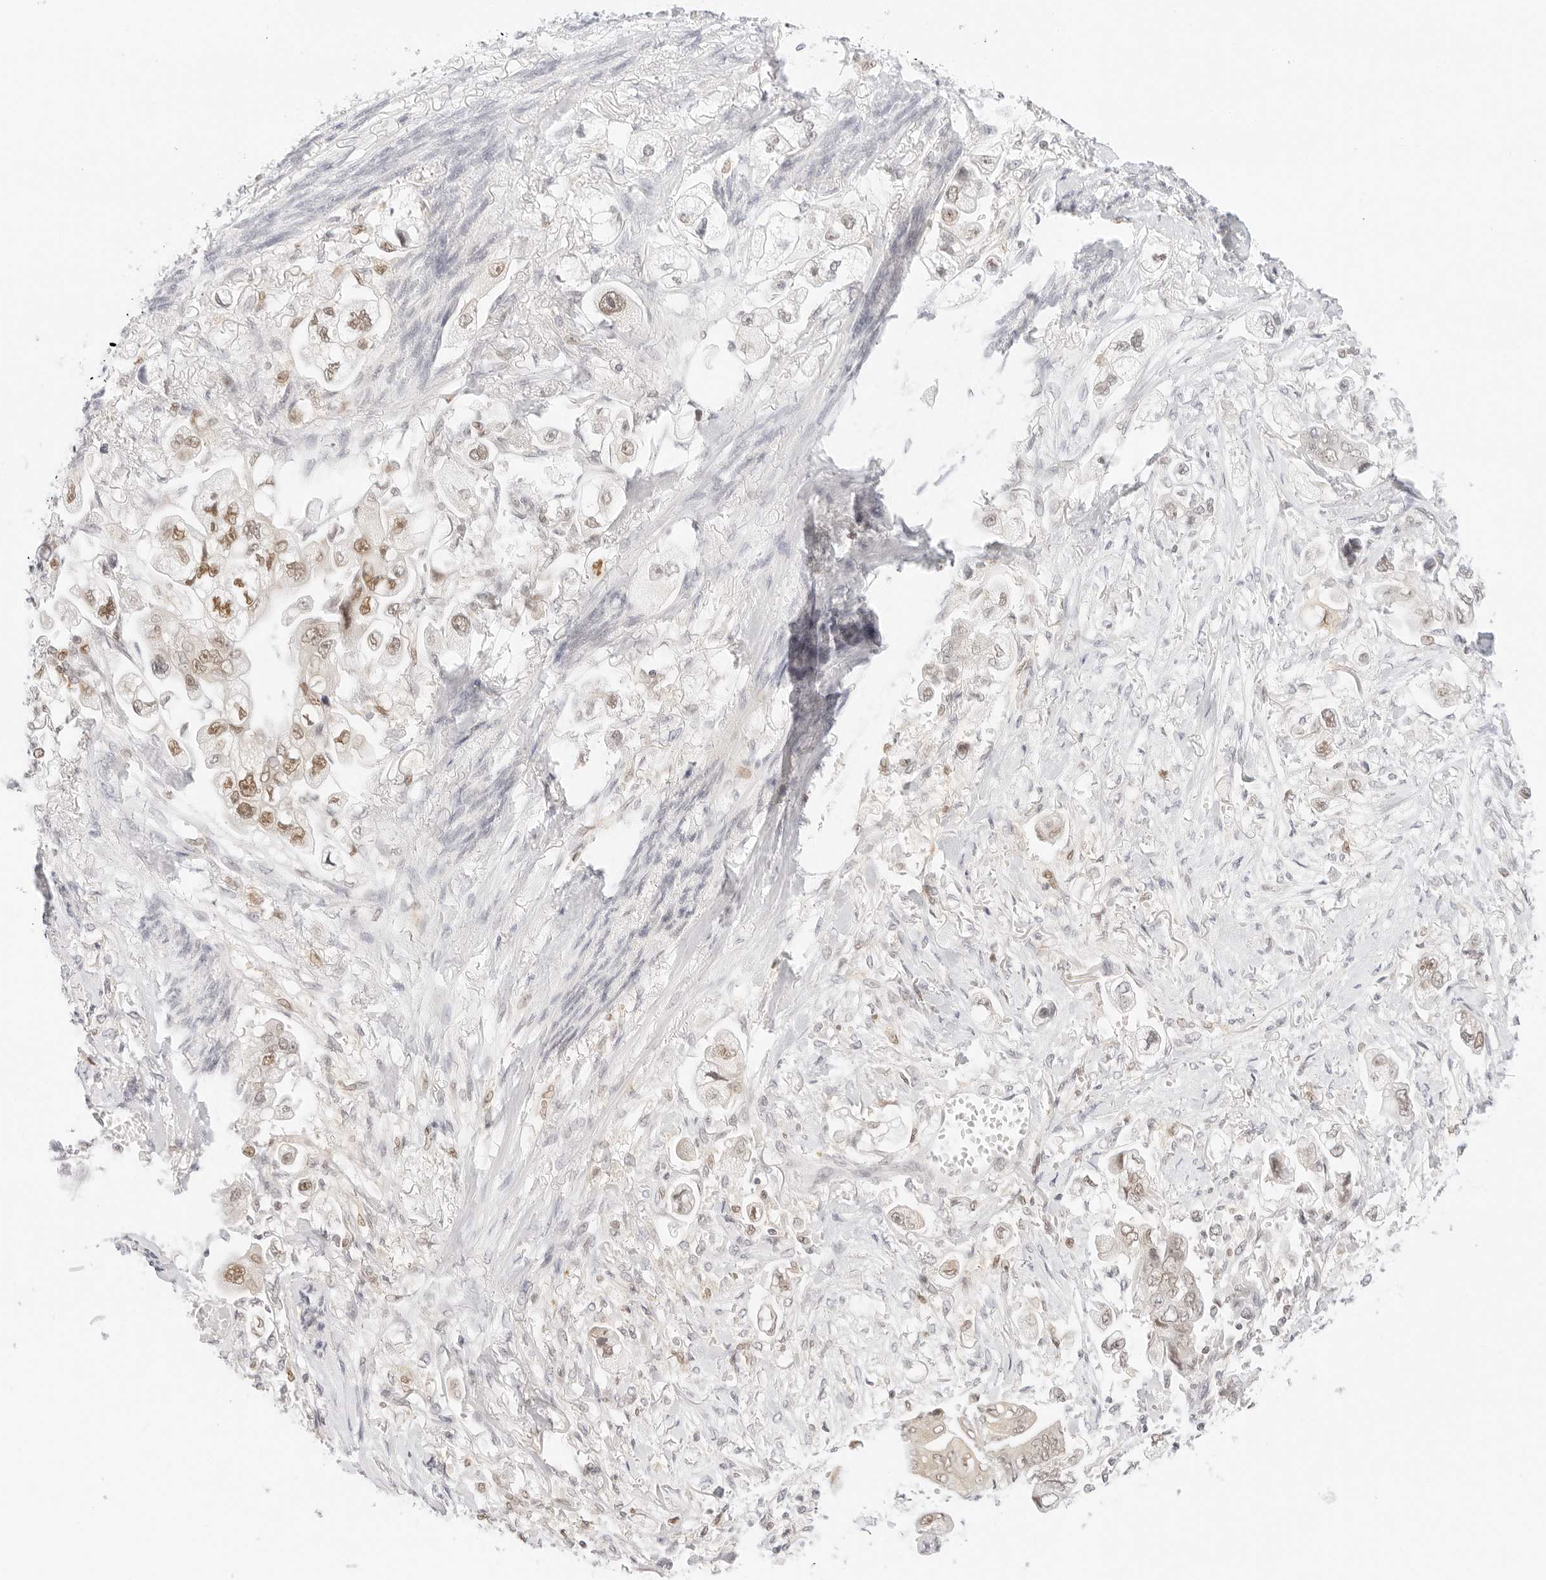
{"staining": {"intensity": "moderate", "quantity": "<25%", "location": "nuclear"}, "tissue": "stomach cancer", "cell_type": "Tumor cells", "image_type": "cancer", "snomed": [{"axis": "morphology", "description": "Adenocarcinoma, NOS"}, {"axis": "topography", "description": "Stomach"}], "caption": "An immunohistochemistry (IHC) histopathology image of tumor tissue is shown. Protein staining in brown labels moderate nuclear positivity in stomach cancer (adenocarcinoma) within tumor cells. Ihc stains the protein in brown and the nuclei are stained blue.", "gene": "POLR3C", "patient": {"sex": "male", "age": 62}}